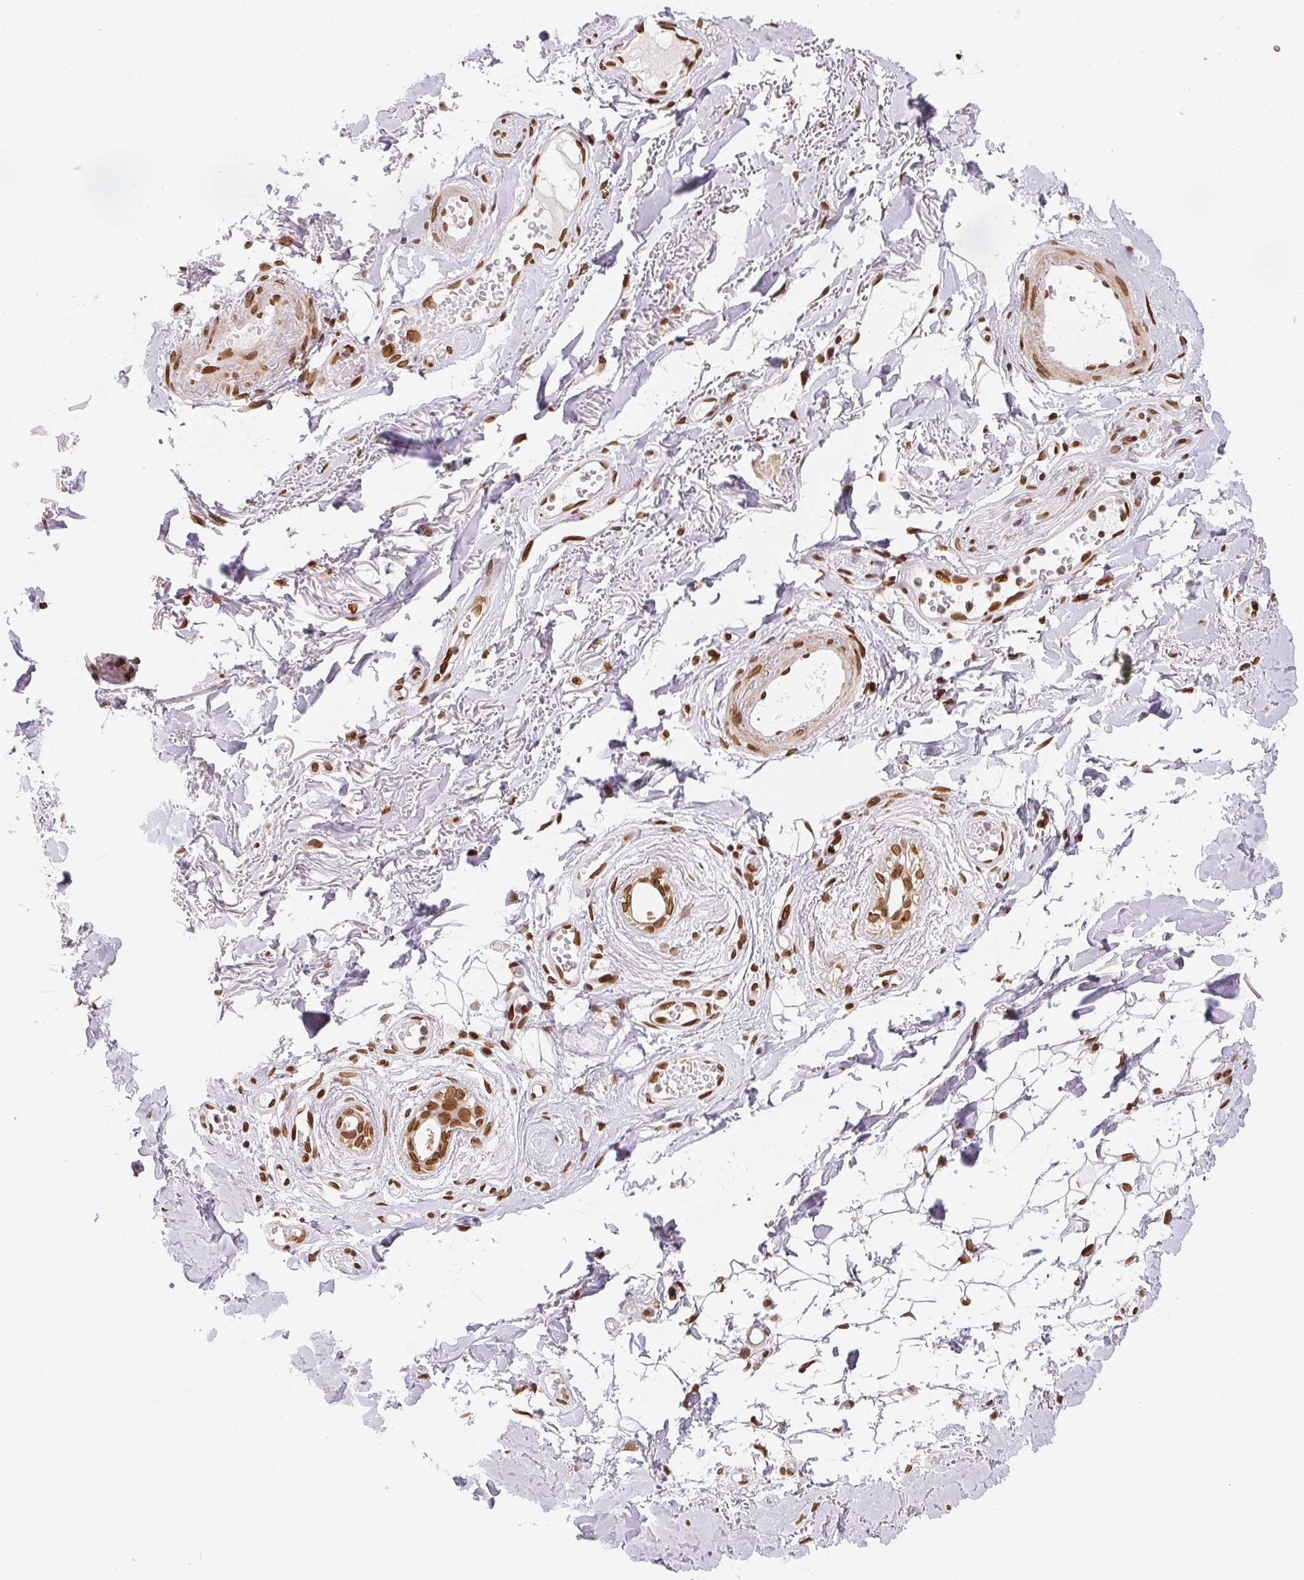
{"staining": {"intensity": "moderate", "quantity": "25%-75%", "location": "nuclear"}, "tissue": "adipose tissue", "cell_type": "Adipocytes", "image_type": "normal", "snomed": [{"axis": "morphology", "description": "Normal tissue, NOS"}, {"axis": "topography", "description": "Anal"}, {"axis": "topography", "description": "Peripheral nerve tissue"}], "caption": "This is a micrograph of IHC staining of unremarkable adipose tissue, which shows moderate expression in the nuclear of adipocytes.", "gene": "SAP30BP", "patient": {"sex": "male", "age": 78}}